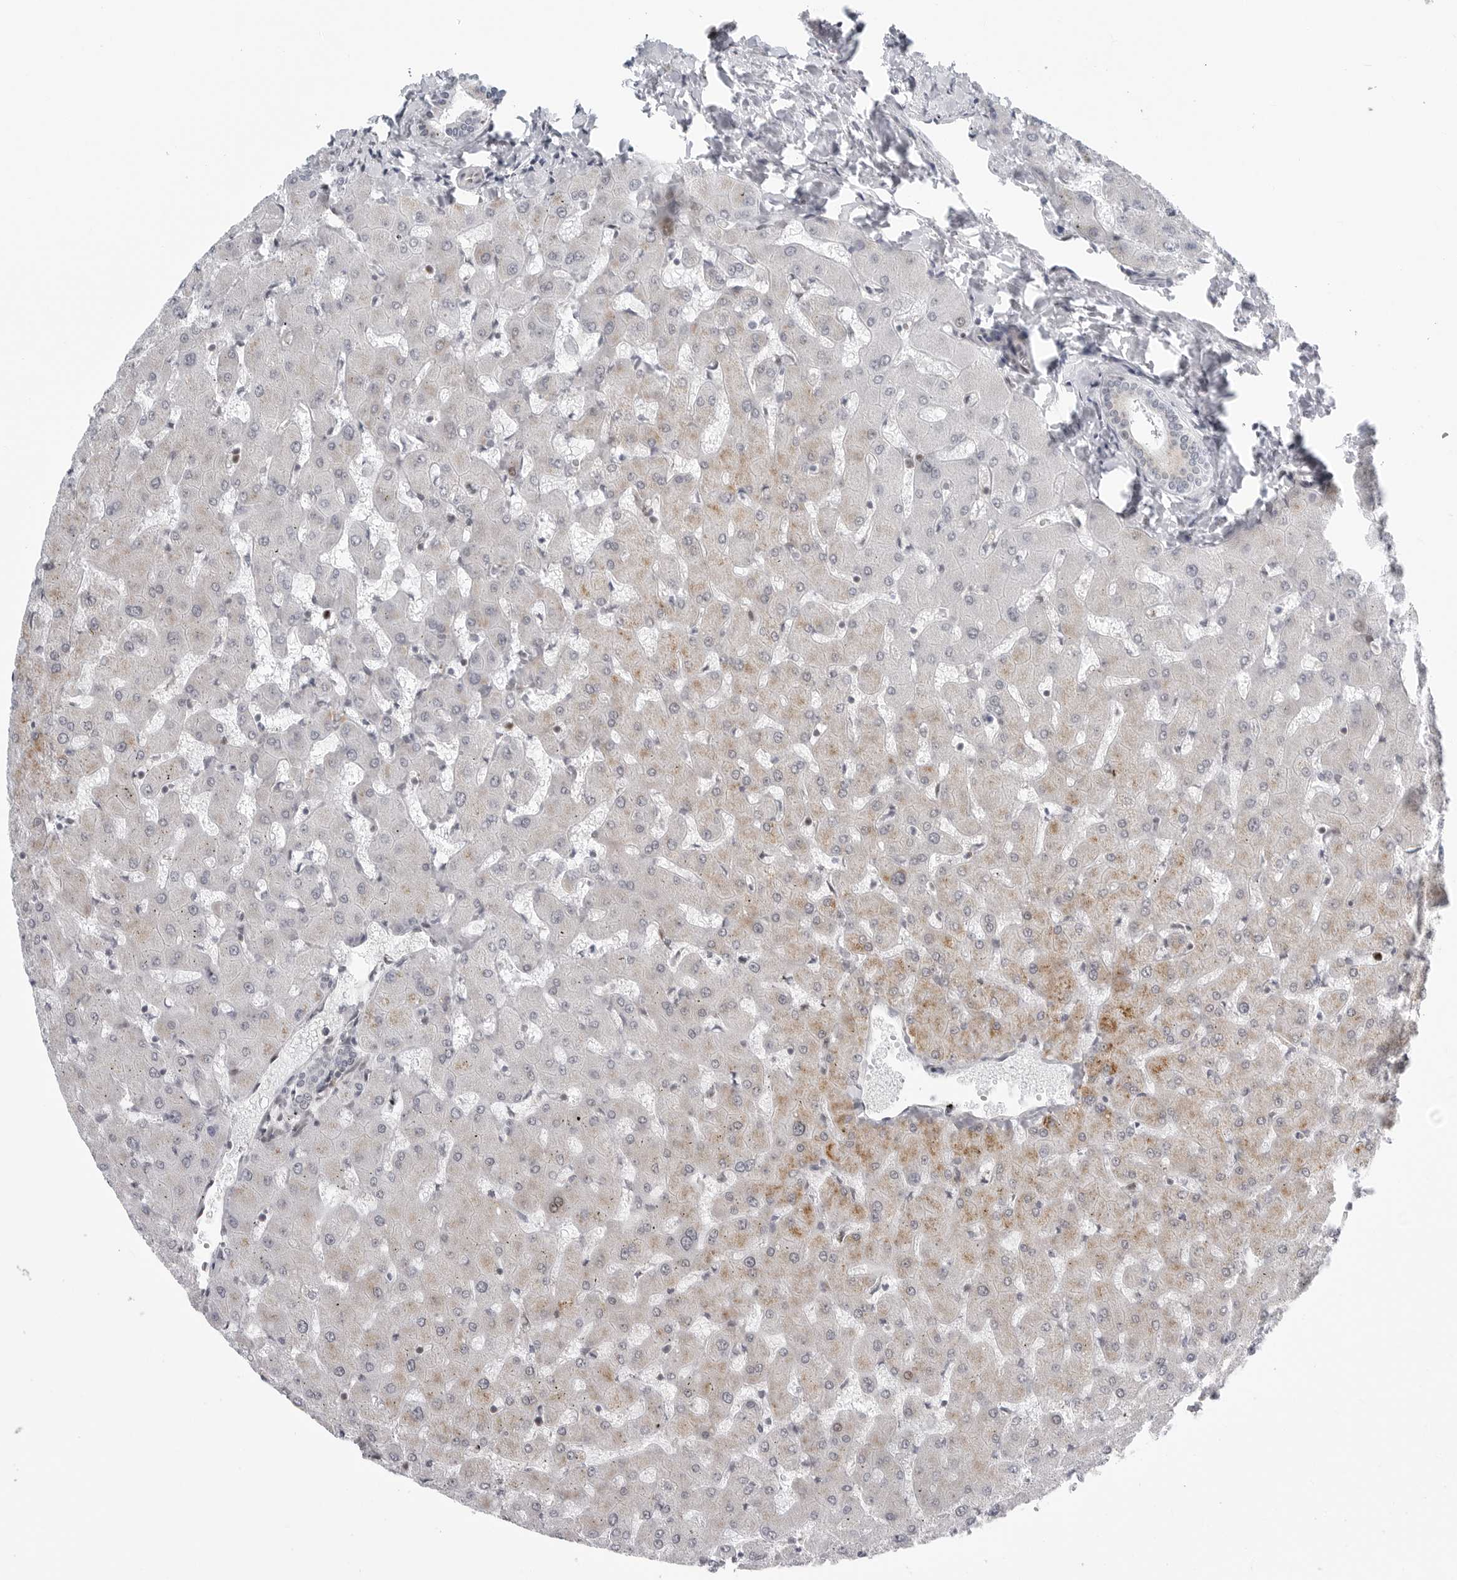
{"staining": {"intensity": "negative", "quantity": "none", "location": "none"}, "tissue": "liver", "cell_type": "Cholangiocytes", "image_type": "normal", "snomed": [{"axis": "morphology", "description": "Normal tissue, NOS"}, {"axis": "topography", "description": "Liver"}], "caption": "Immunohistochemical staining of benign liver reveals no significant positivity in cholangiocytes.", "gene": "FAM135B", "patient": {"sex": "female", "age": 63}}